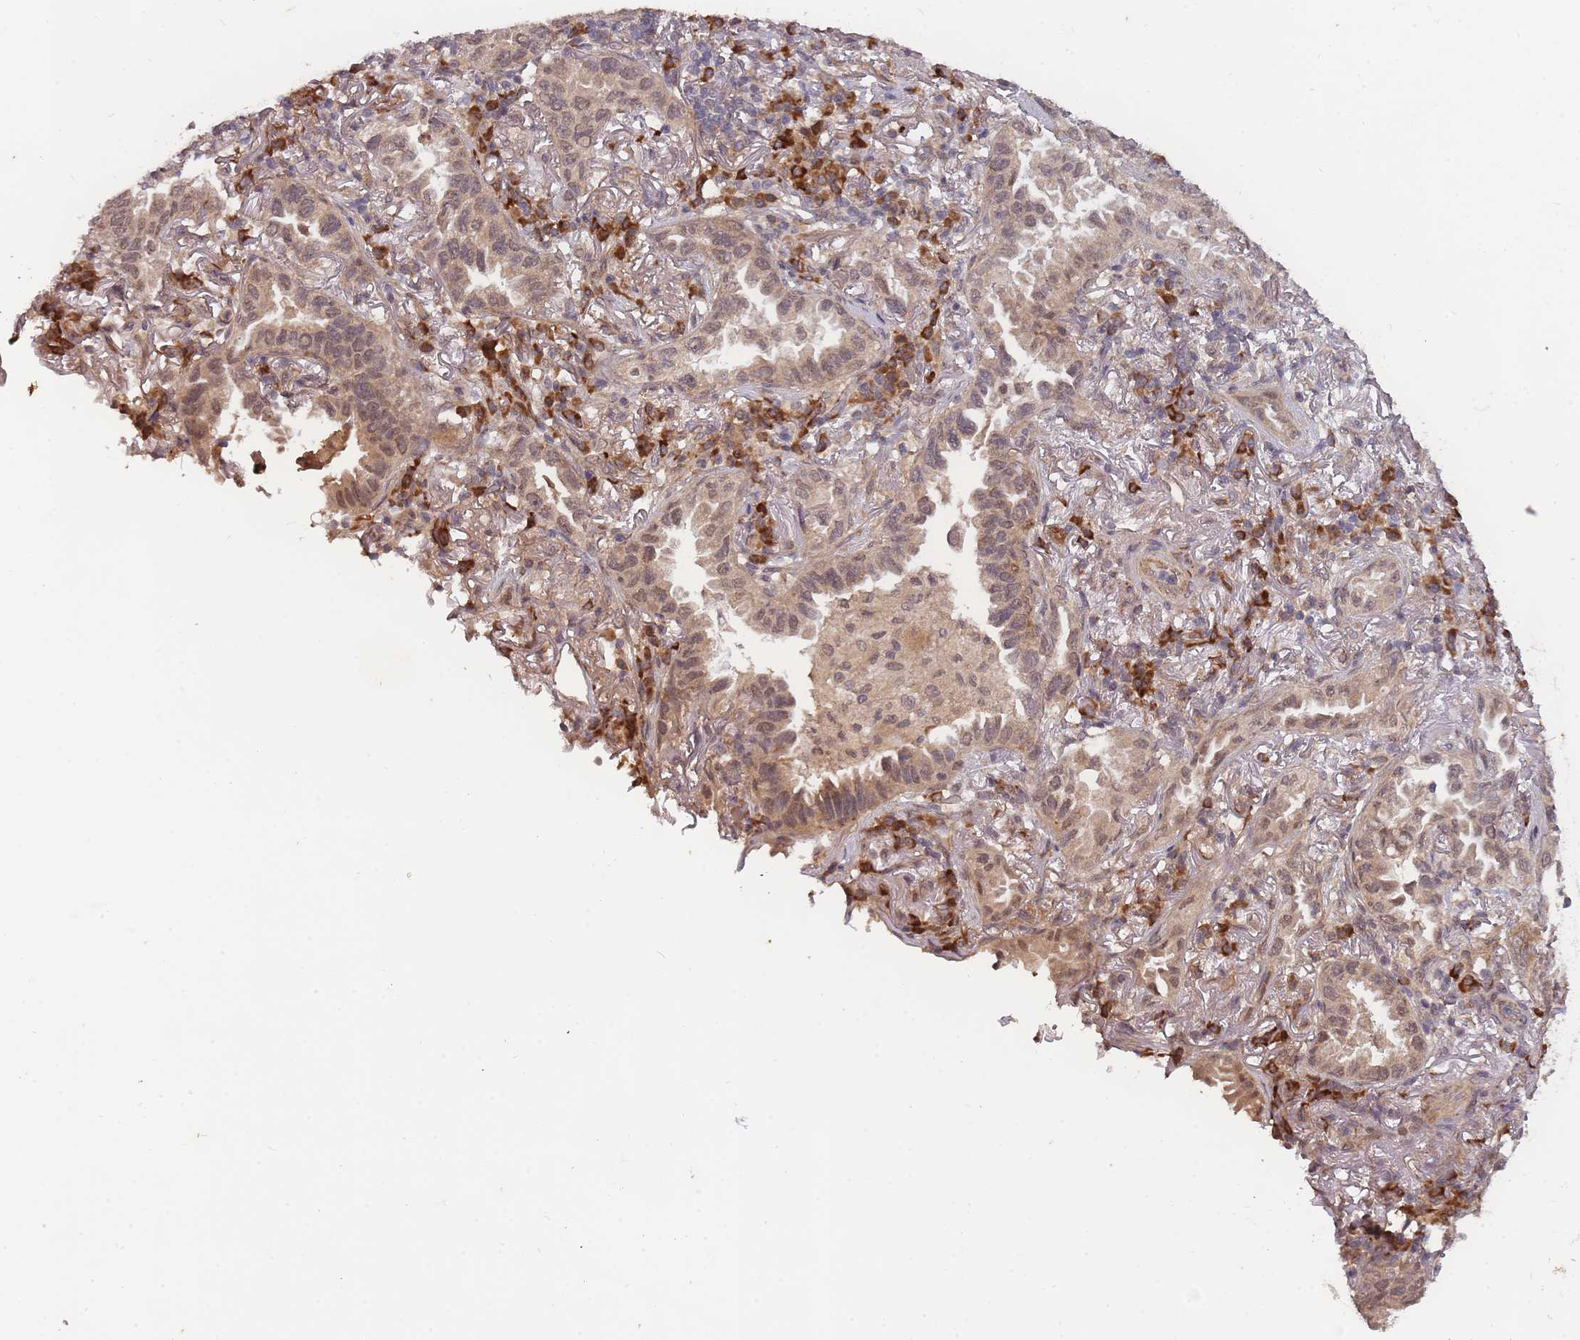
{"staining": {"intensity": "weak", "quantity": ">75%", "location": "cytoplasmic/membranous,nuclear"}, "tissue": "lung cancer", "cell_type": "Tumor cells", "image_type": "cancer", "snomed": [{"axis": "morphology", "description": "Adenocarcinoma, NOS"}, {"axis": "topography", "description": "Lung"}], "caption": "This photomicrograph reveals IHC staining of lung adenocarcinoma, with low weak cytoplasmic/membranous and nuclear positivity in about >75% of tumor cells.", "gene": "SMC6", "patient": {"sex": "female", "age": 69}}